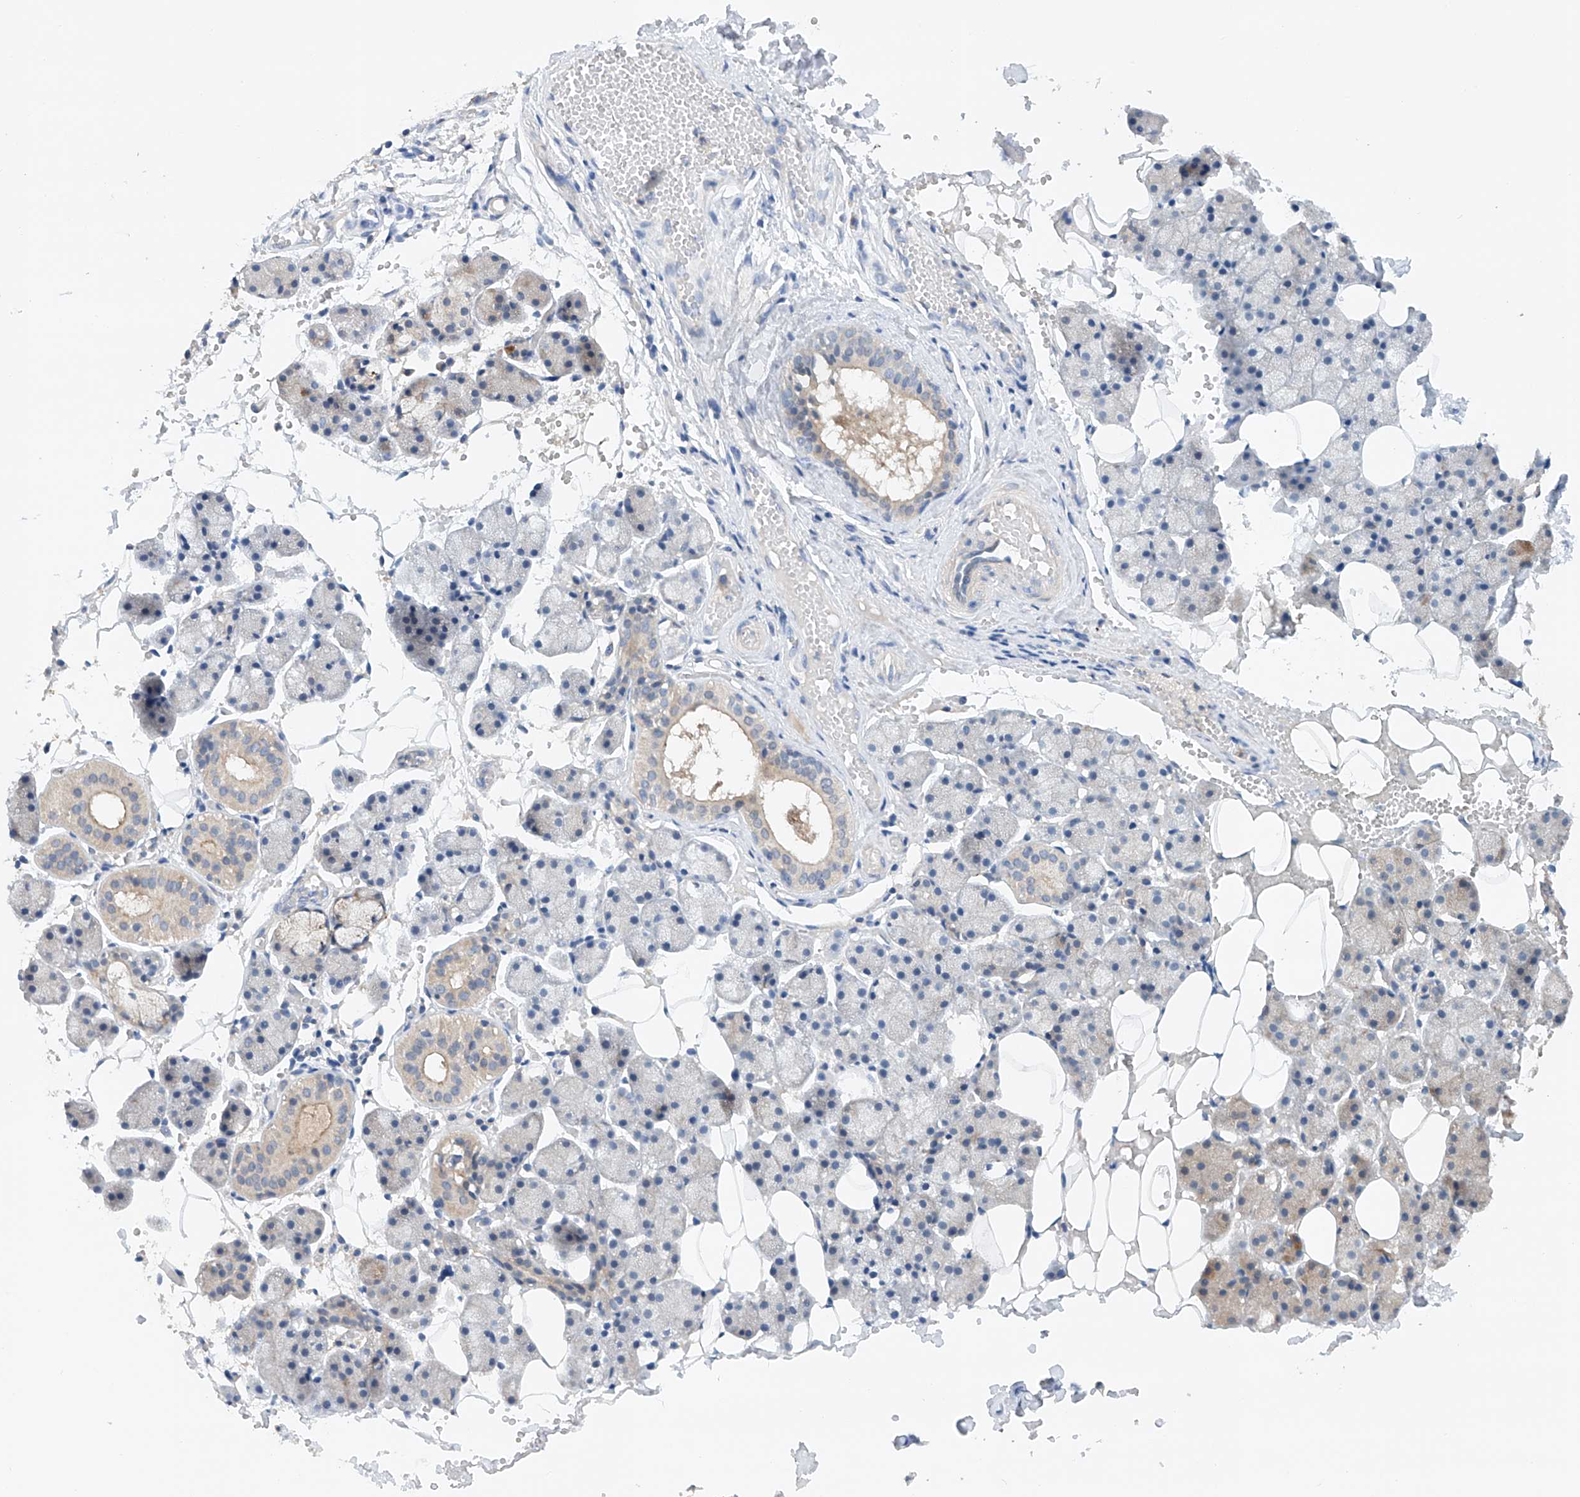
{"staining": {"intensity": "moderate", "quantity": "25%-75%", "location": "cytoplasmic/membranous"}, "tissue": "salivary gland", "cell_type": "Glandular cells", "image_type": "normal", "snomed": [{"axis": "morphology", "description": "Normal tissue, NOS"}, {"axis": "topography", "description": "Salivary gland"}], "caption": "Moderate cytoplasmic/membranous staining for a protein is identified in about 25%-75% of glandular cells of unremarkable salivary gland using immunohistochemistry.", "gene": "GPC4", "patient": {"sex": "female", "age": 33}}